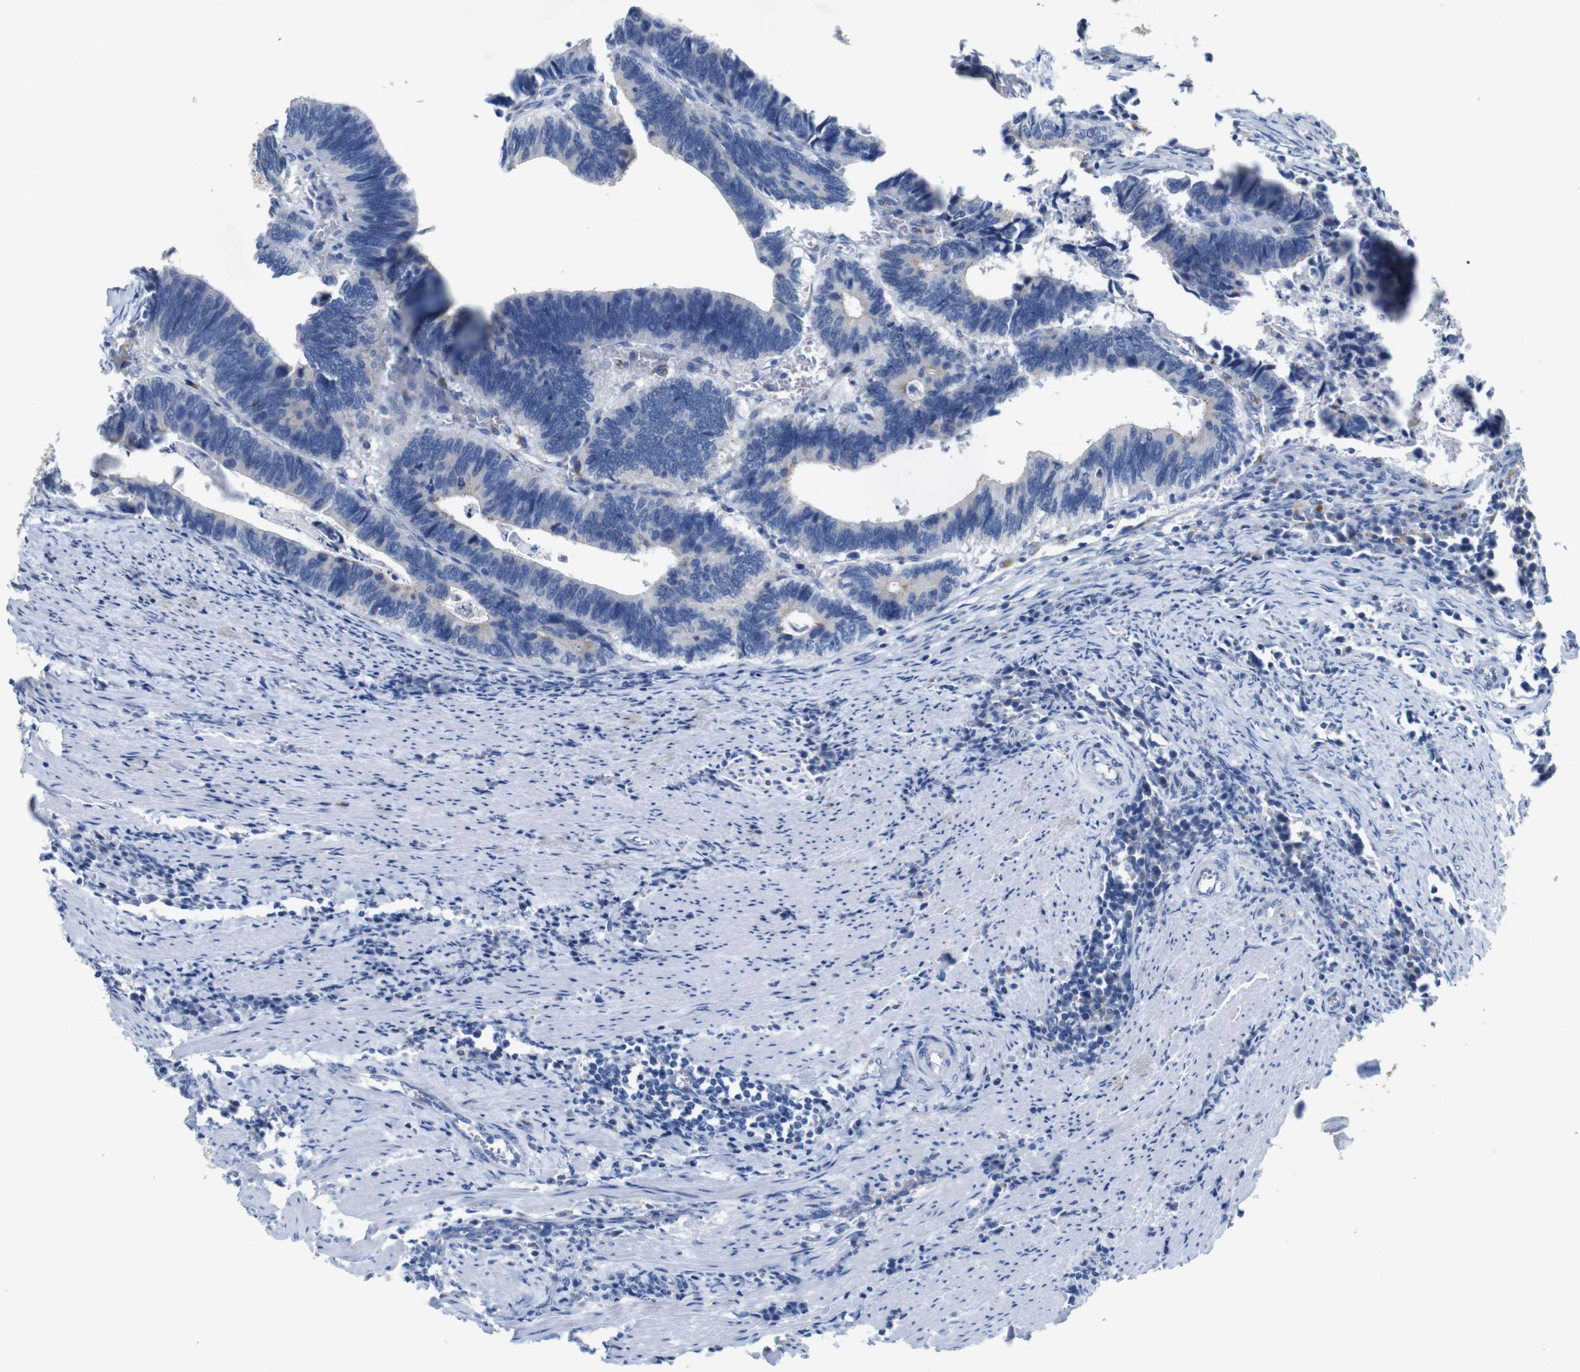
{"staining": {"intensity": "weak", "quantity": "<25%", "location": "cytoplasmic/membranous"}, "tissue": "colorectal cancer", "cell_type": "Tumor cells", "image_type": "cancer", "snomed": [{"axis": "morphology", "description": "Adenocarcinoma, NOS"}, {"axis": "topography", "description": "Colon"}], "caption": "IHC of human adenocarcinoma (colorectal) exhibits no staining in tumor cells.", "gene": "NHLRC3", "patient": {"sex": "male", "age": 72}}